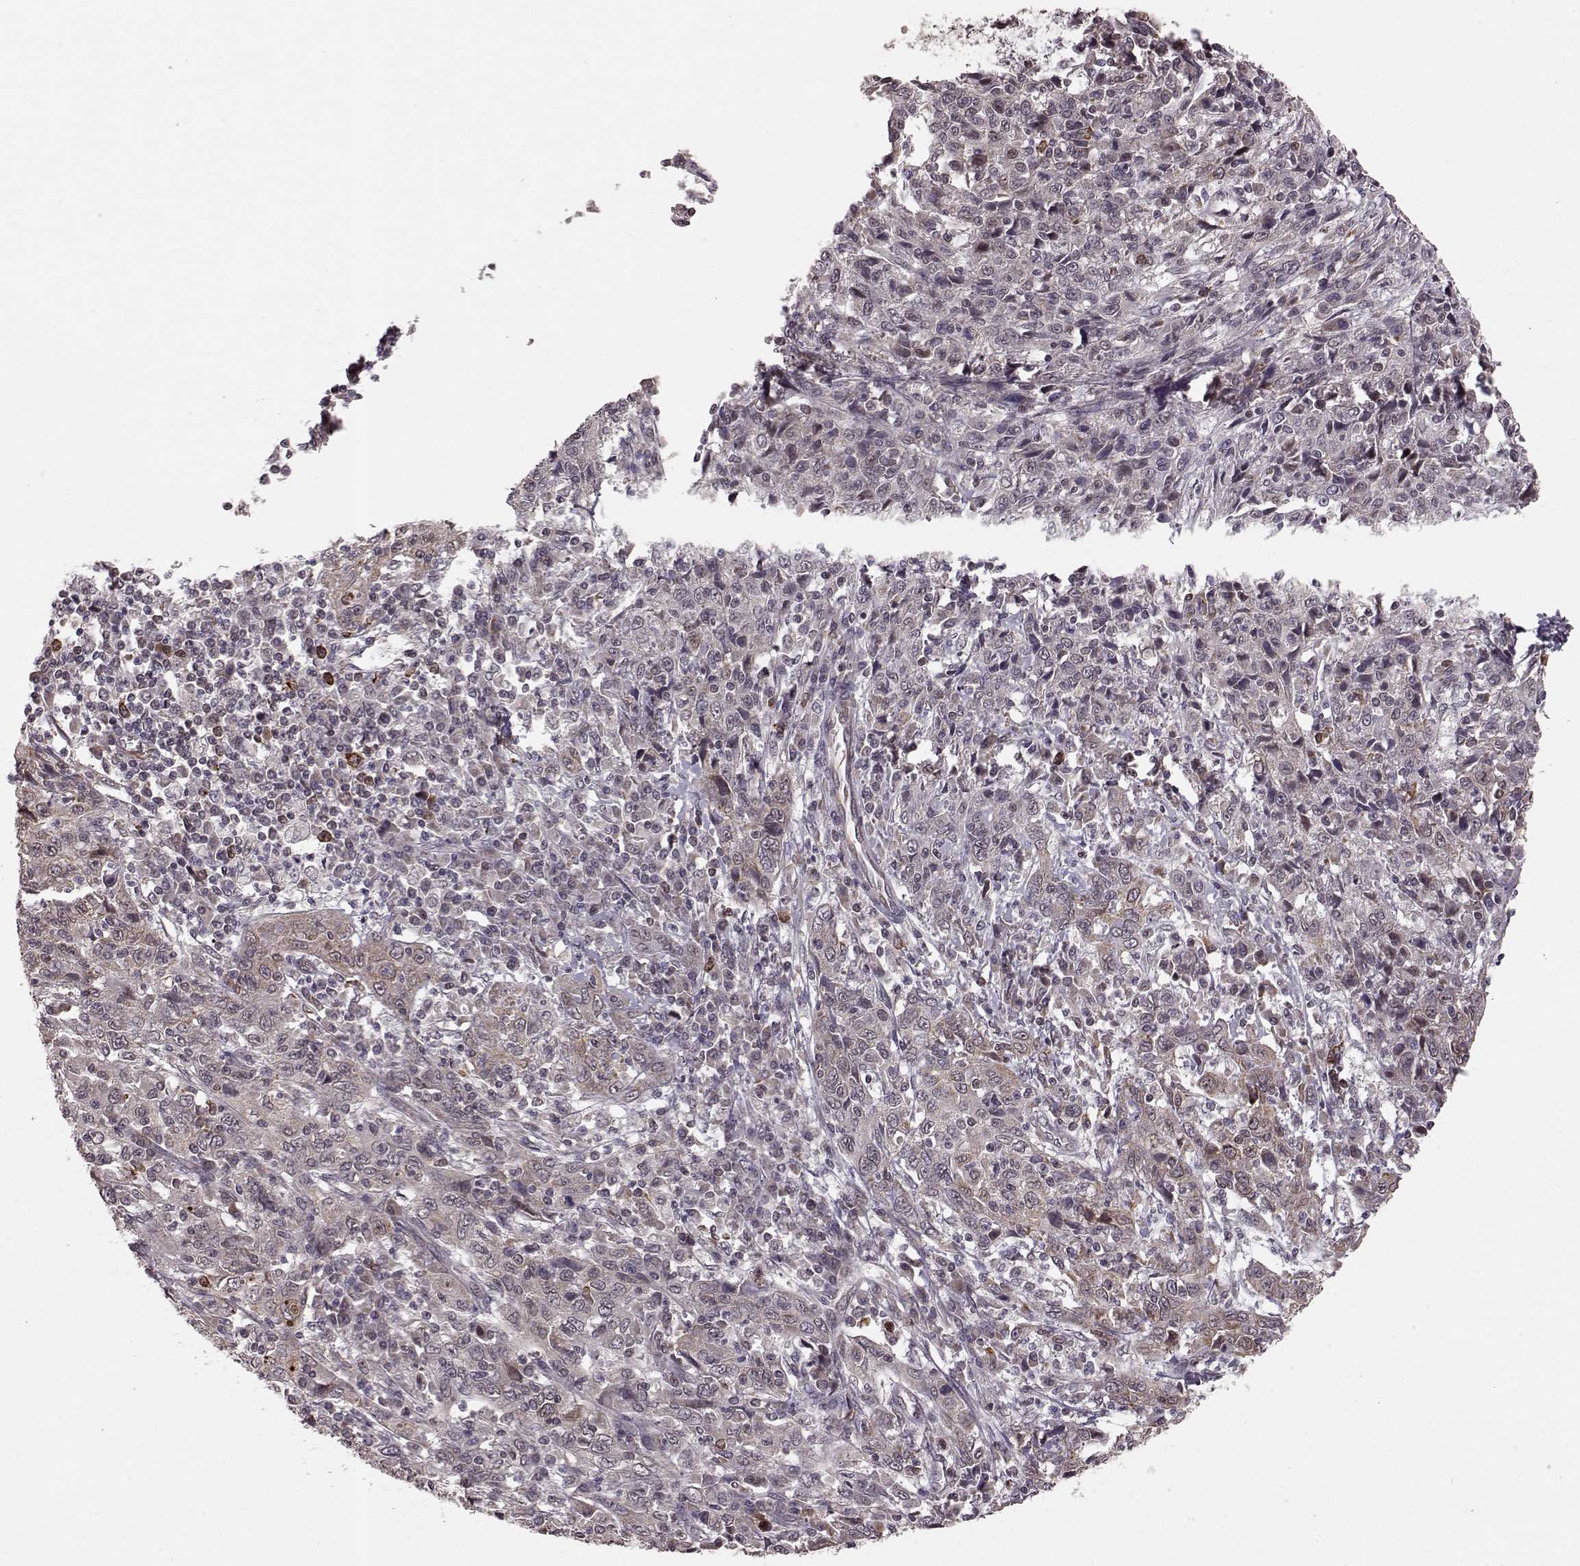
{"staining": {"intensity": "weak", "quantity": ">75%", "location": "cytoplasmic/membranous"}, "tissue": "cervical cancer", "cell_type": "Tumor cells", "image_type": "cancer", "snomed": [{"axis": "morphology", "description": "Squamous cell carcinoma, NOS"}, {"axis": "topography", "description": "Cervix"}], "caption": "Immunohistochemical staining of cervical squamous cell carcinoma shows low levels of weak cytoplasmic/membranous expression in approximately >75% of tumor cells.", "gene": "ELOVL5", "patient": {"sex": "female", "age": 46}}